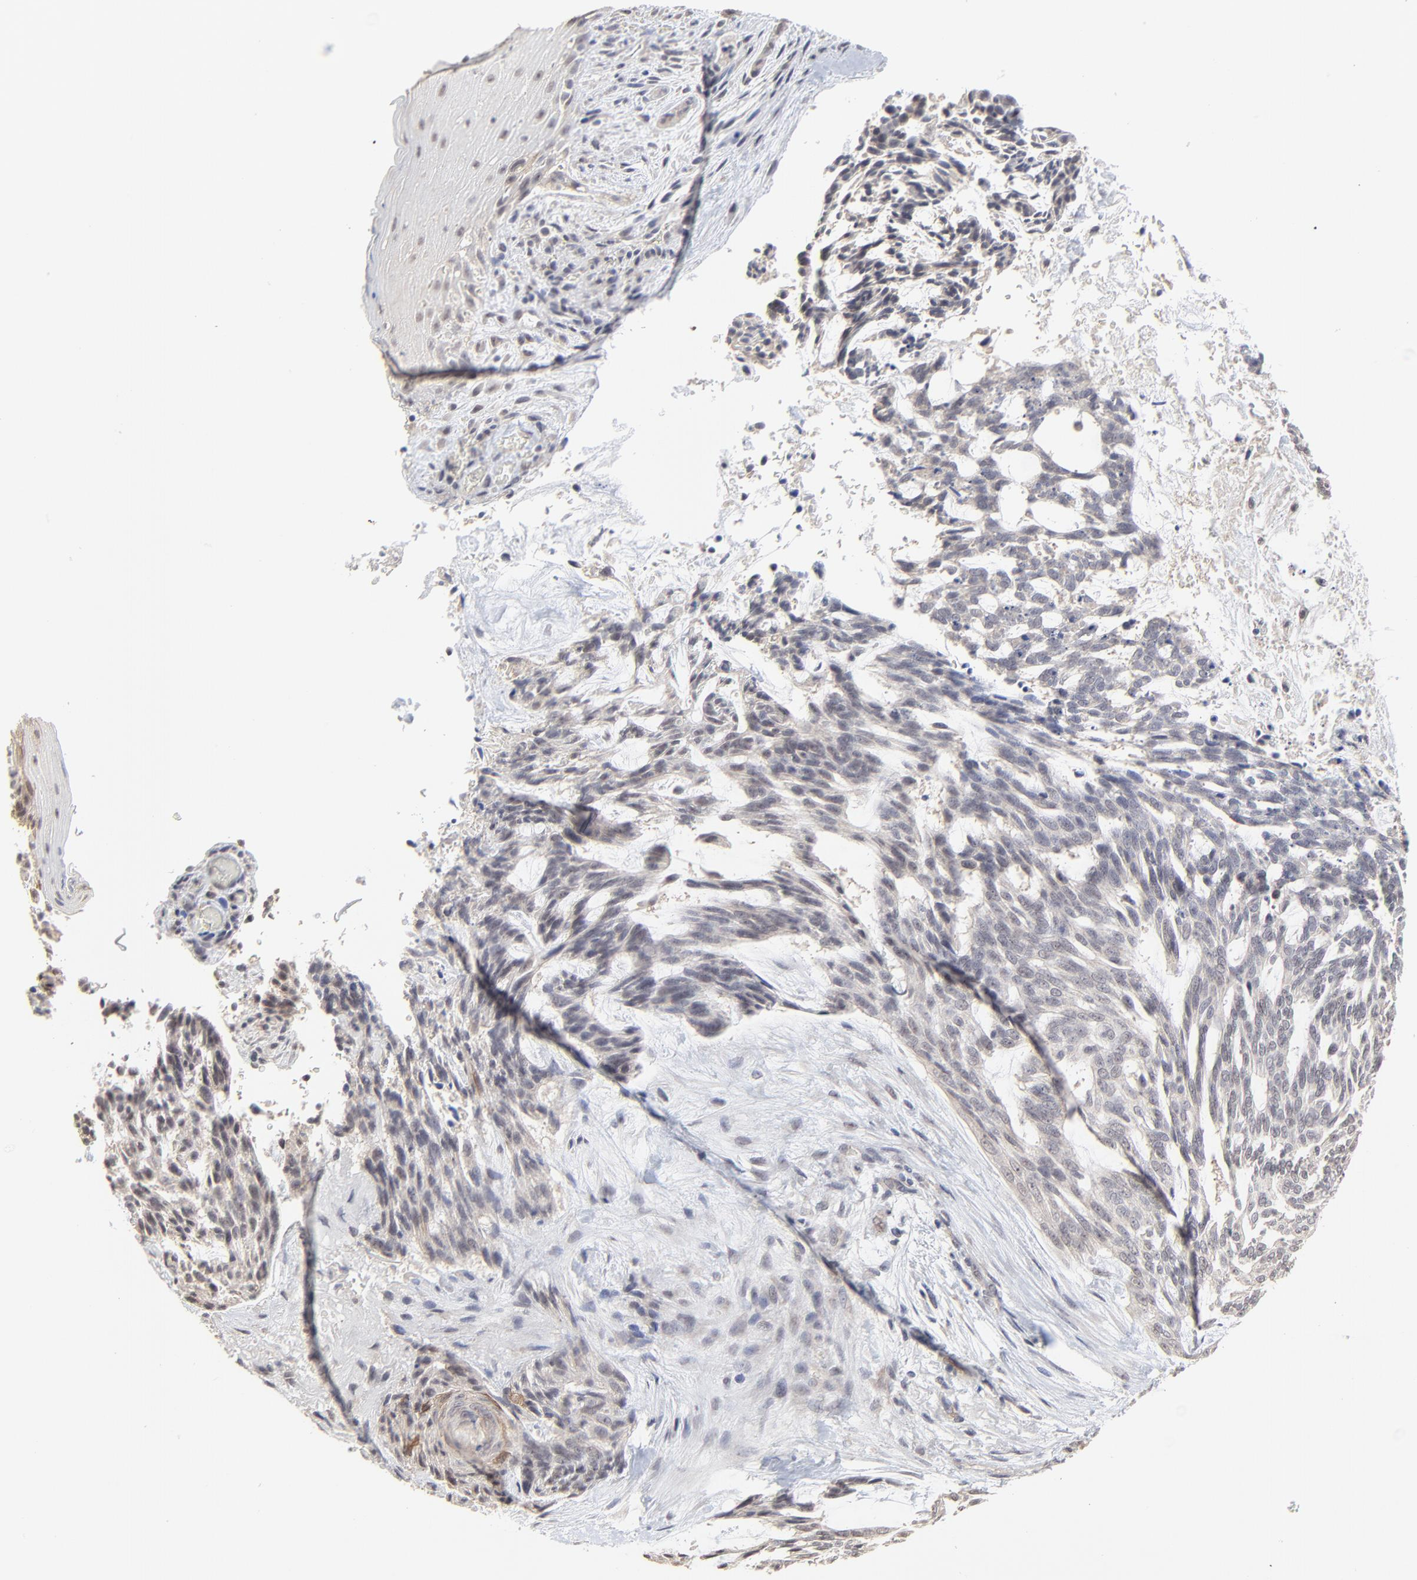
{"staining": {"intensity": "negative", "quantity": "none", "location": "none"}, "tissue": "skin cancer", "cell_type": "Tumor cells", "image_type": "cancer", "snomed": [{"axis": "morphology", "description": "Normal tissue, NOS"}, {"axis": "morphology", "description": "Basal cell carcinoma"}, {"axis": "topography", "description": "Skin"}], "caption": "High magnification brightfield microscopy of skin basal cell carcinoma stained with DAB (3,3'-diaminobenzidine) (brown) and counterstained with hematoxylin (blue): tumor cells show no significant staining.", "gene": "FAM199X", "patient": {"sex": "female", "age": 71}}